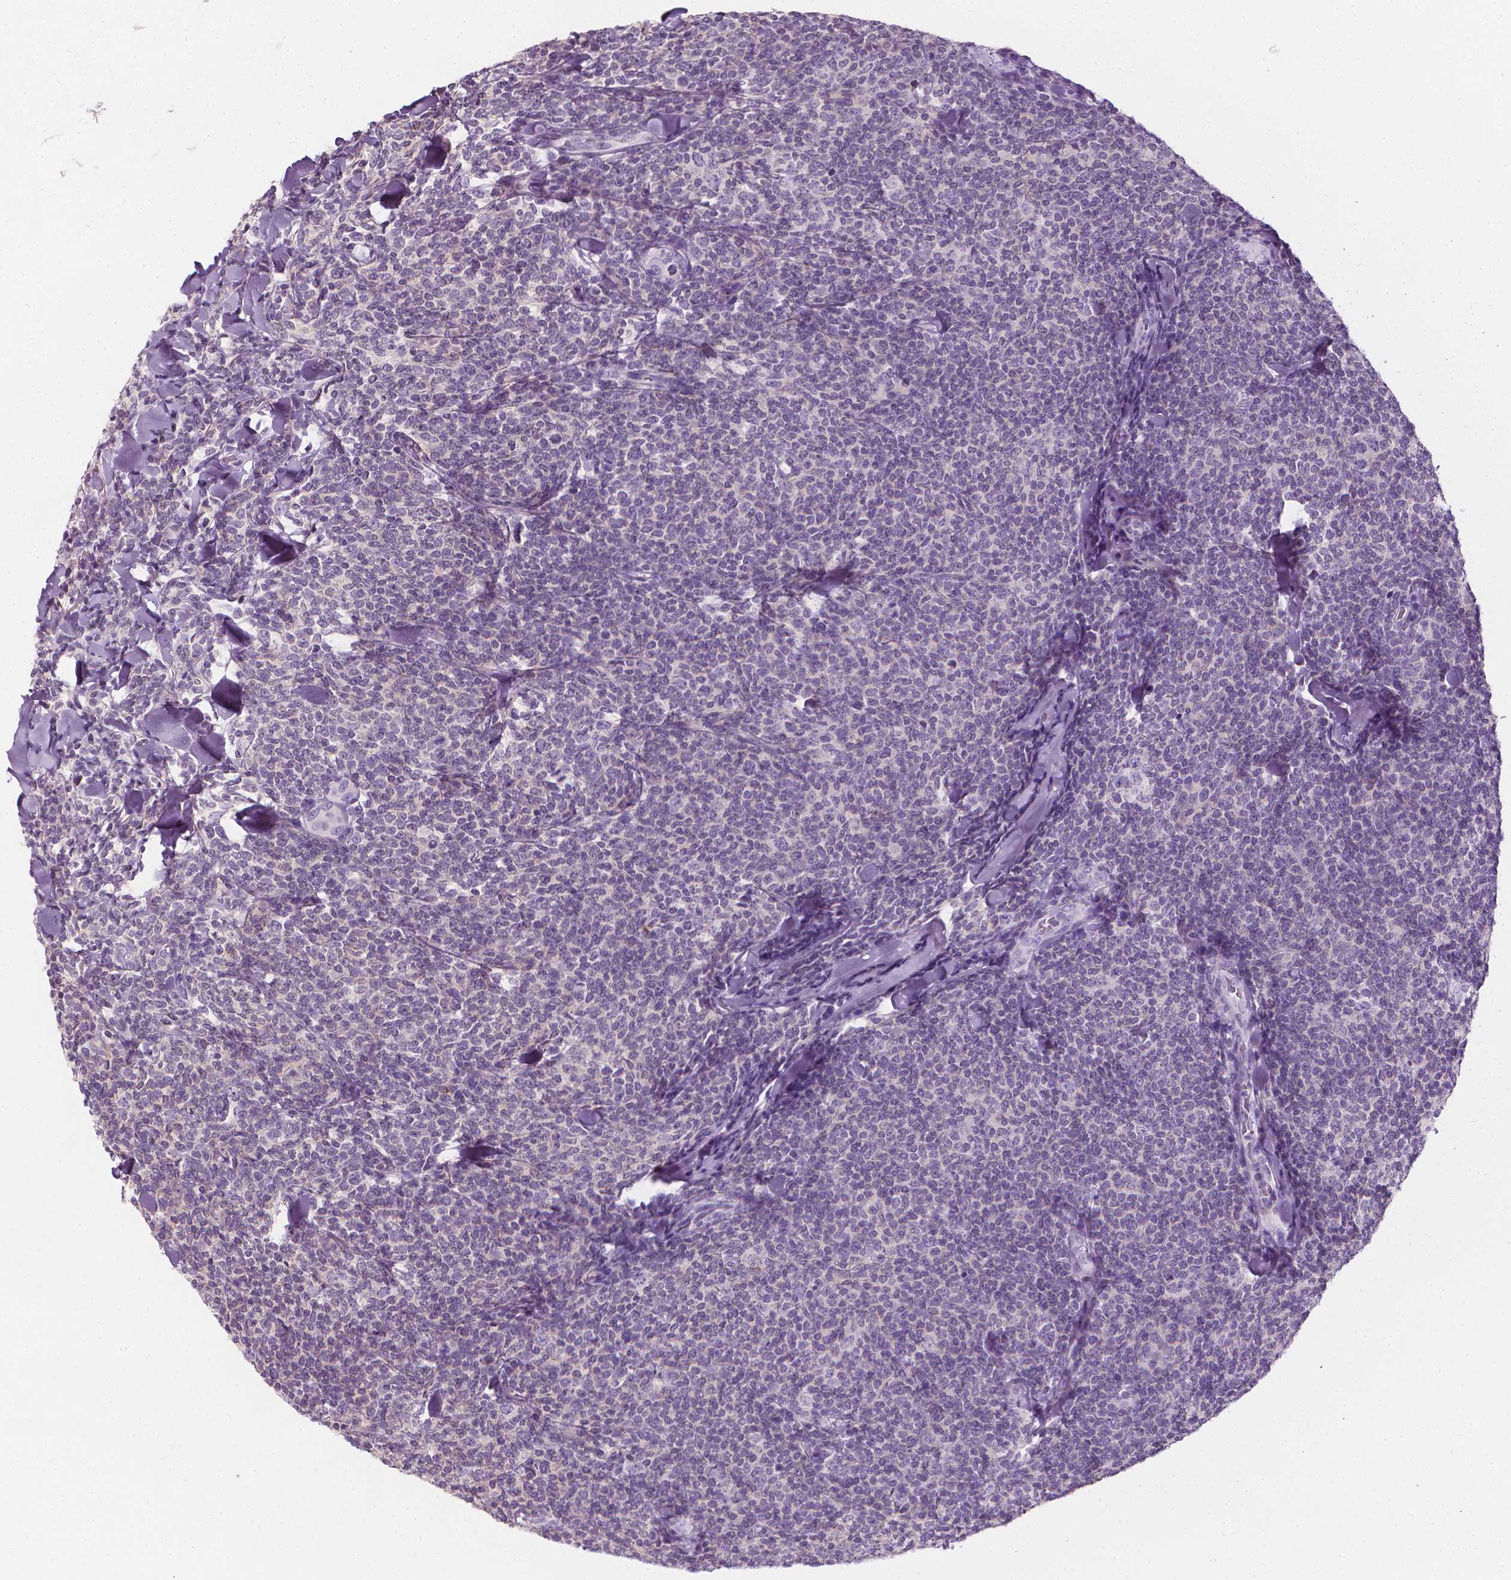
{"staining": {"intensity": "negative", "quantity": "none", "location": "none"}, "tissue": "lymphoma", "cell_type": "Tumor cells", "image_type": "cancer", "snomed": [{"axis": "morphology", "description": "Malignant lymphoma, non-Hodgkin's type, Low grade"}, {"axis": "topography", "description": "Lymph node"}], "caption": "A histopathology image of low-grade malignant lymphoma, non-Hodgkin's type stained for a protein shows no brown staining in tumor cells.", "gene": "DCAF8L1", "patient": {"sex": "female", "age": 56}}